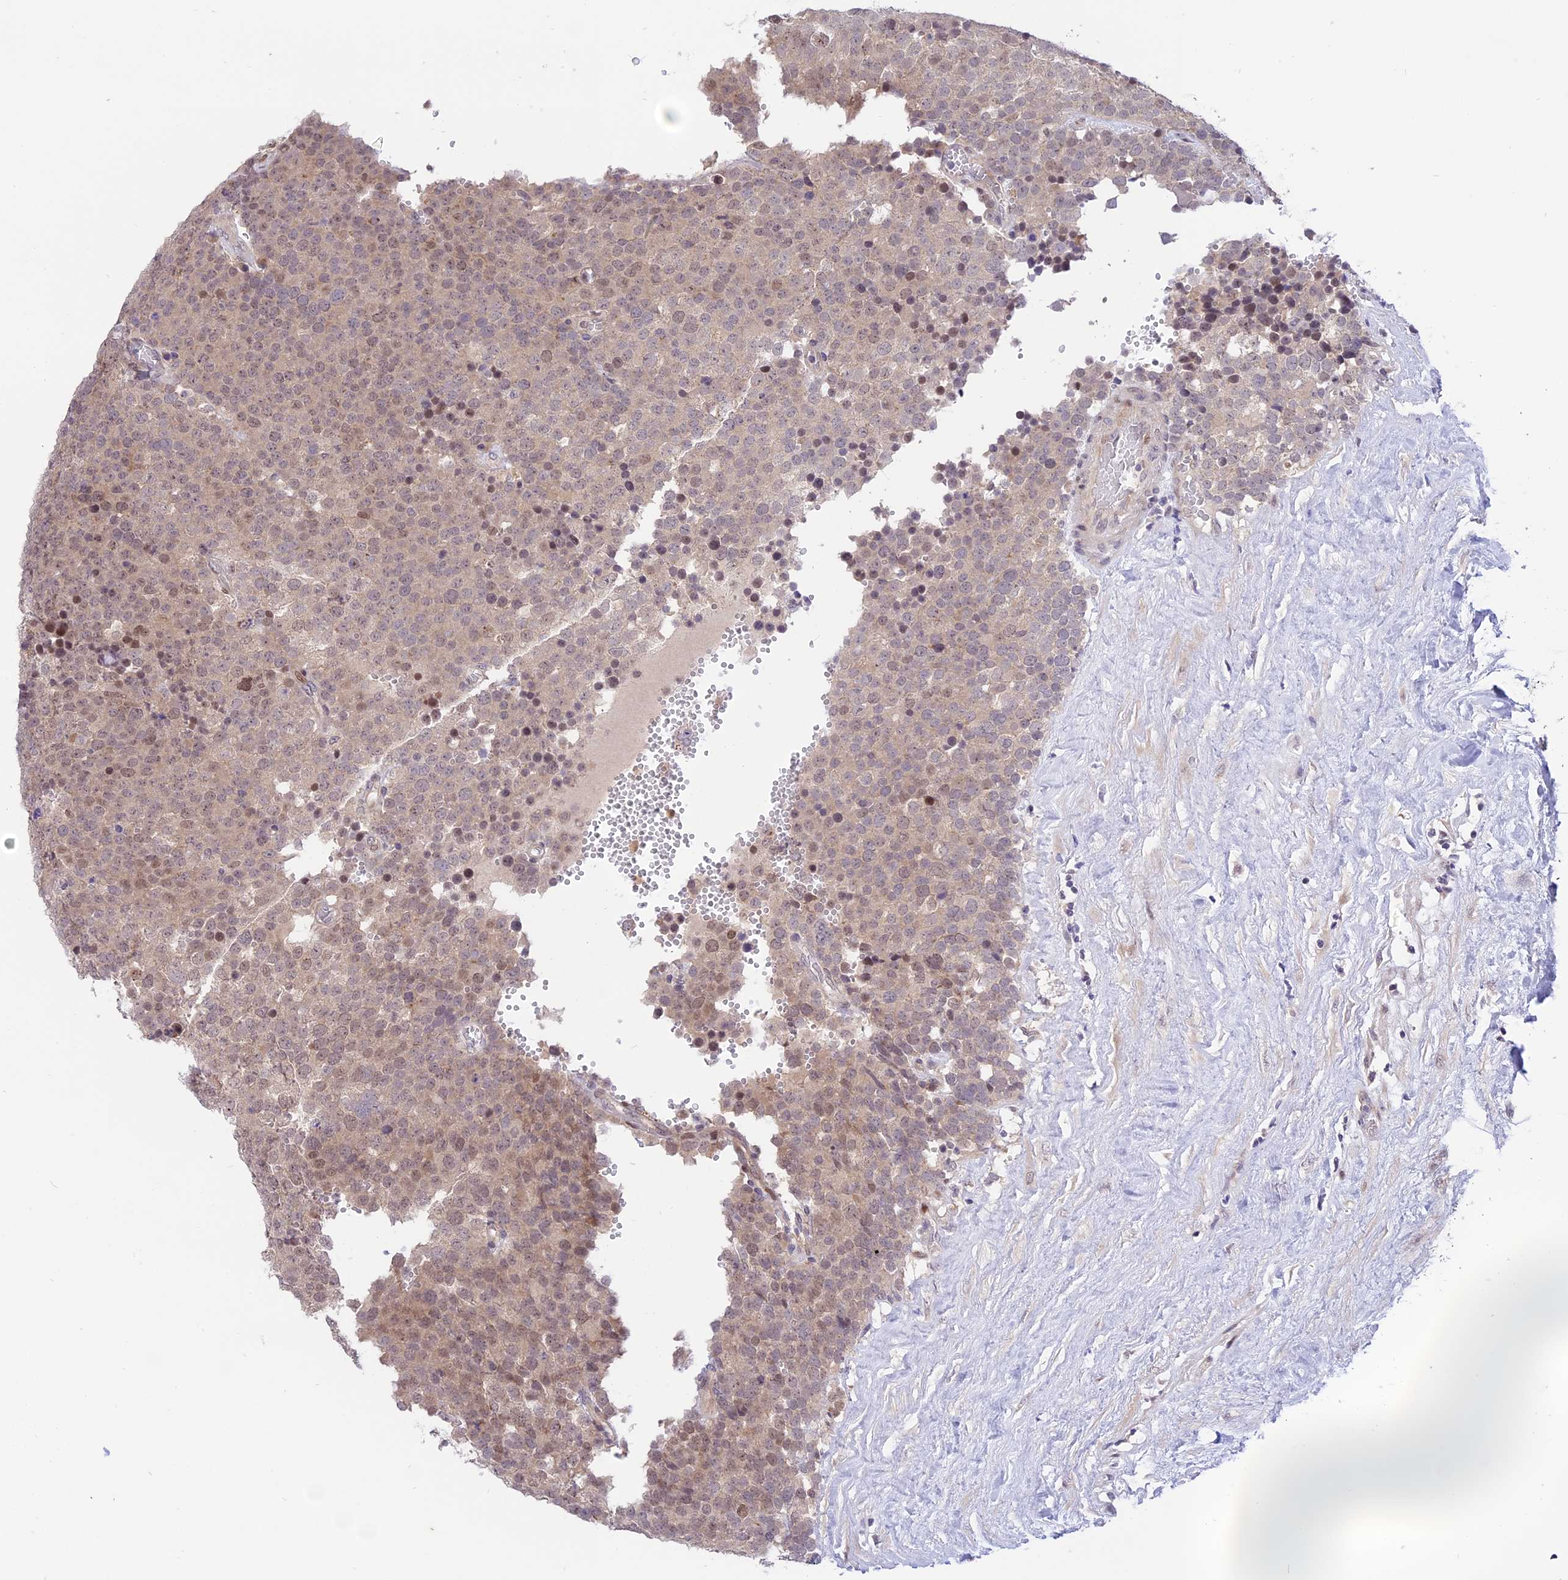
{"staining": {"intensity": "weak", "quantity": "25%-75%", "location": "cytoplasmic/membranous,nuclear"}, "tissue": "testis cancer", "cell_type": "Tumor cells", "image_type": "cancer", "snomed": [{"axis": "morphology", "description": "Seminoma, NOS"}, {"axis": "topography", "description": "Testis"}], "caption": "A low amount of weak cytoplasmic/membranous and nuclear positivity is appreciated in approximately 25%-75% of tumor cells in testis seminoma tissue.", "gene": "ZNF837", "patient": {"sex": "male", "age": 71}}